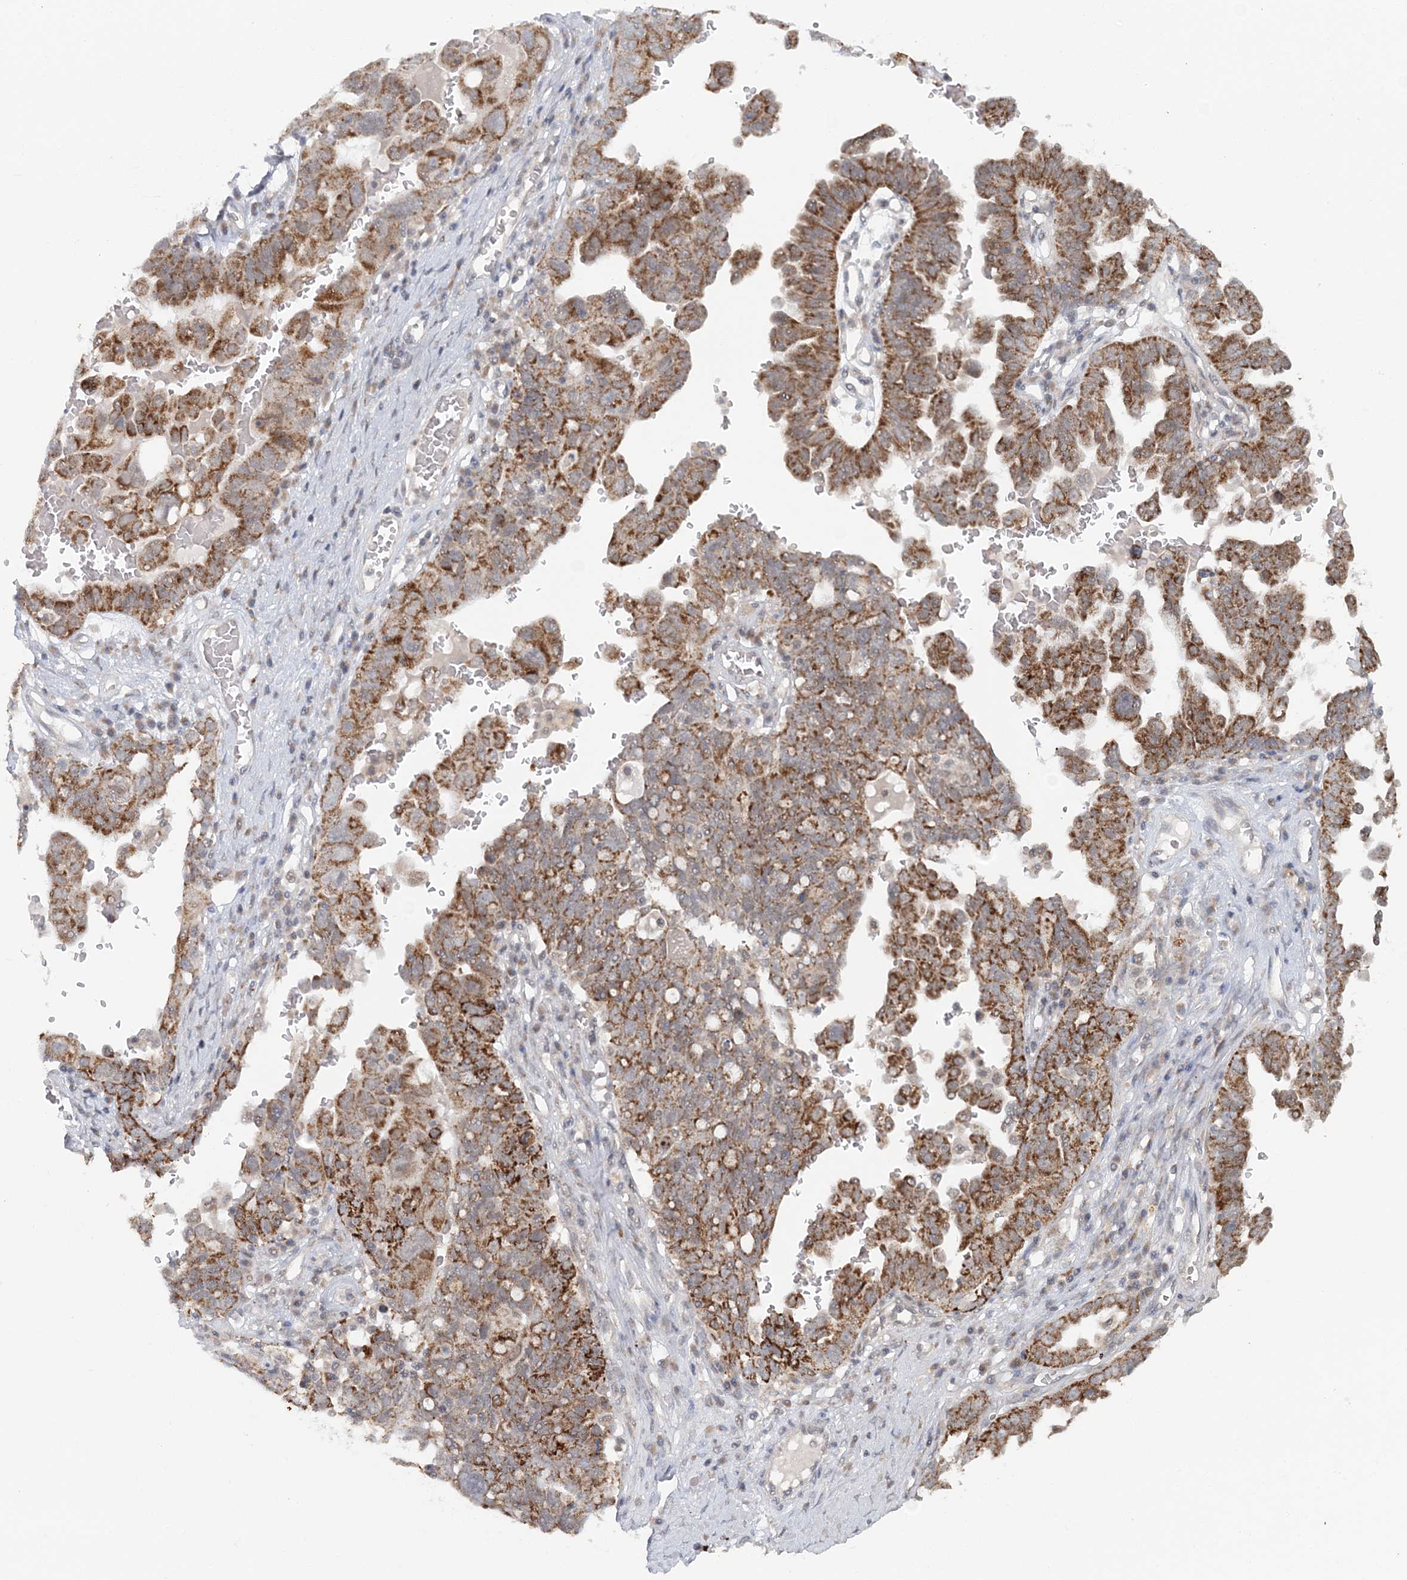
{"staining": {"intensity": "moderate", "quantity": ">75%", "location": "cytoplasmic/membranous"}, "tissue": "ovarian cancer", "cell_type": "Tumor cells", "image_type": "cancer", "snomed": [{"axis": "morphology", "description": "Carcinoma, endometroid"}, {"axis": "topography", "description": "Ovary"}], "caption": "Moderate cytoplasmic/membranous protein expression is identified in about >75% of tumor cells in endometroid carcinoma (ovarian). (DAB (3,3'-diaminobenzidine) IHC with brightfield microscopy, high magnification).", "gene": "RNF150", "patient": {"sex": "female", "age": 62}}